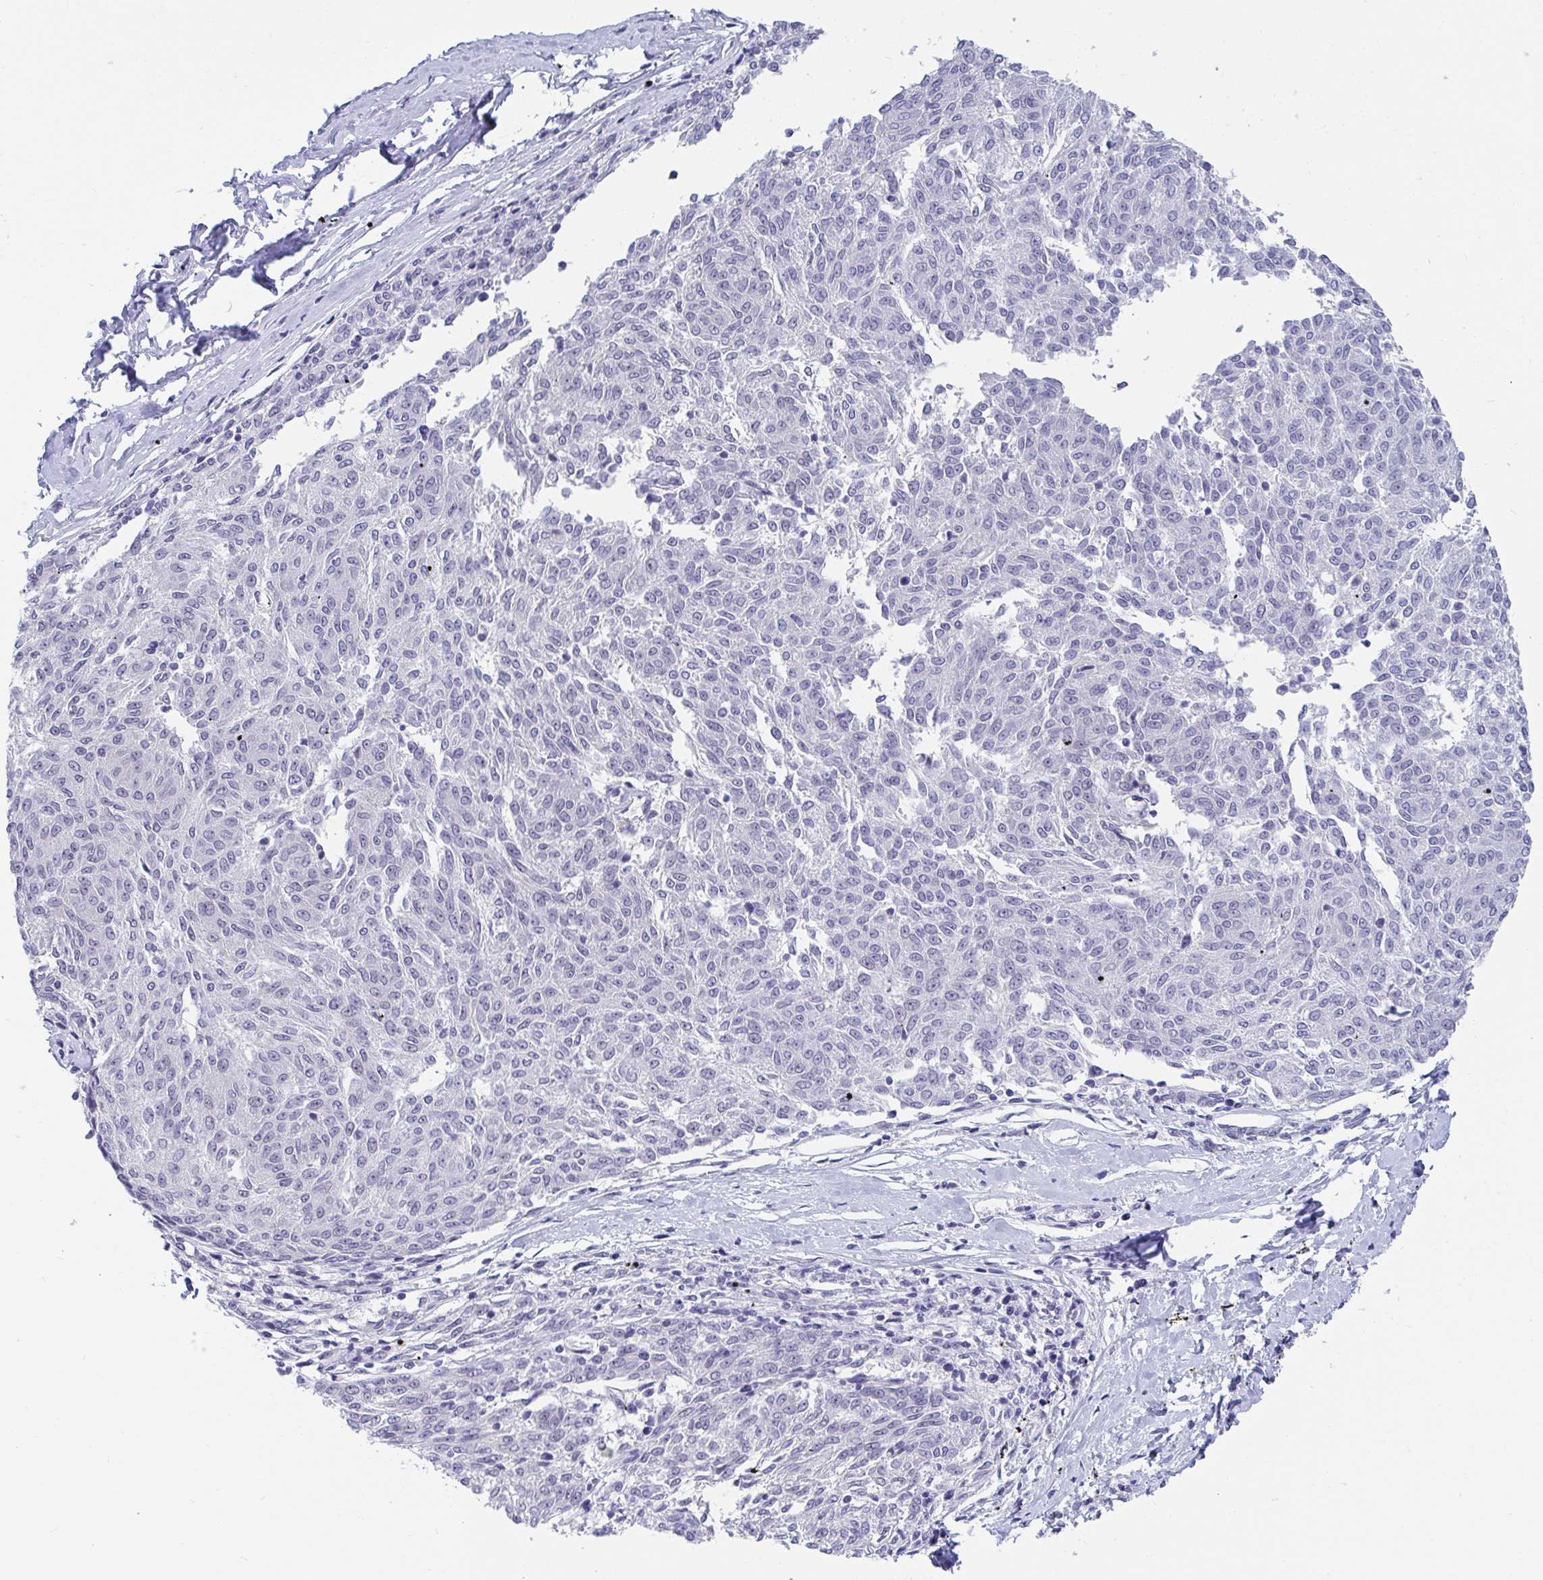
{"staining": {"intensity": "negative", "quantity": "none", "location": "none"}, "tissue": "melanoma", "cell_type": "Tumor cells", "image_type": "cancer", "snomed": [{"axis": "morphology", "description": "Malignant melanoma, NOS"}, {"axis": "topography", "description": "Skin"}], "caption": "This is a histopathology image of IHC staining of melanoma, which shows no positivity in tumor cells.", "gene": "DAOA", "patient": {"sex": "female", "age": 72}}